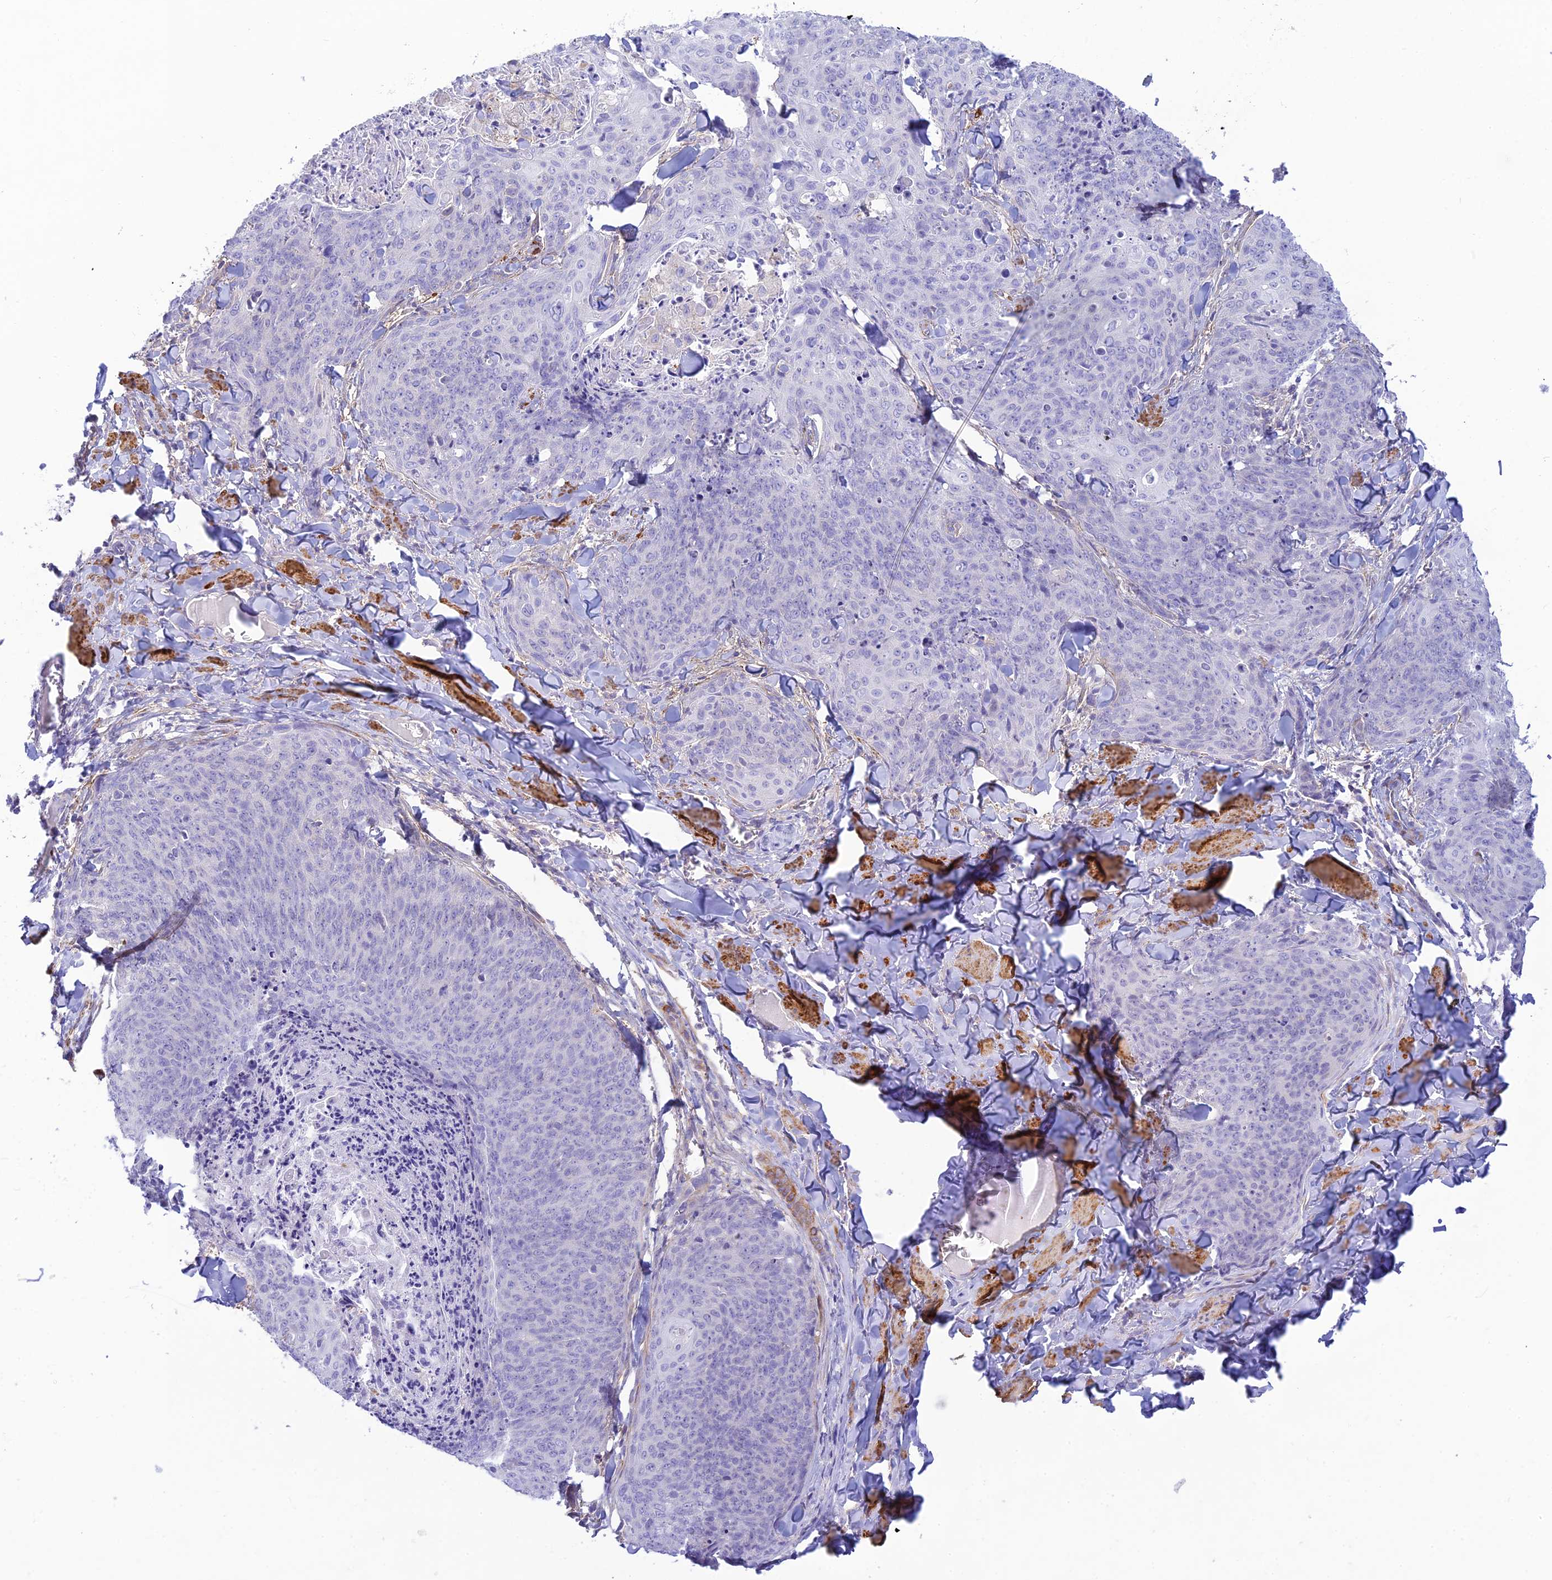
{"staining": {"intensity": "negative", "quantity": "none", "location": "none"}, "tissue": "skin cancer", "cell_type": "Tumor cells", "image_type": "cancer", "snomed": [{"axis": "morphology", "description": "Squamous cell carcinoma, NOS"}, {"axis": "topography", "description": "Skin"}, {"axis": "topography", "description": "Vulva"}], "caption": "IHC micrograph of human skin cancer (squamous cell carcinoma) stained for a protein (brown), which displays no expression in tumor cells.", "gene": "FBXW4", "patient": {"sex": "female", "age": 85}}